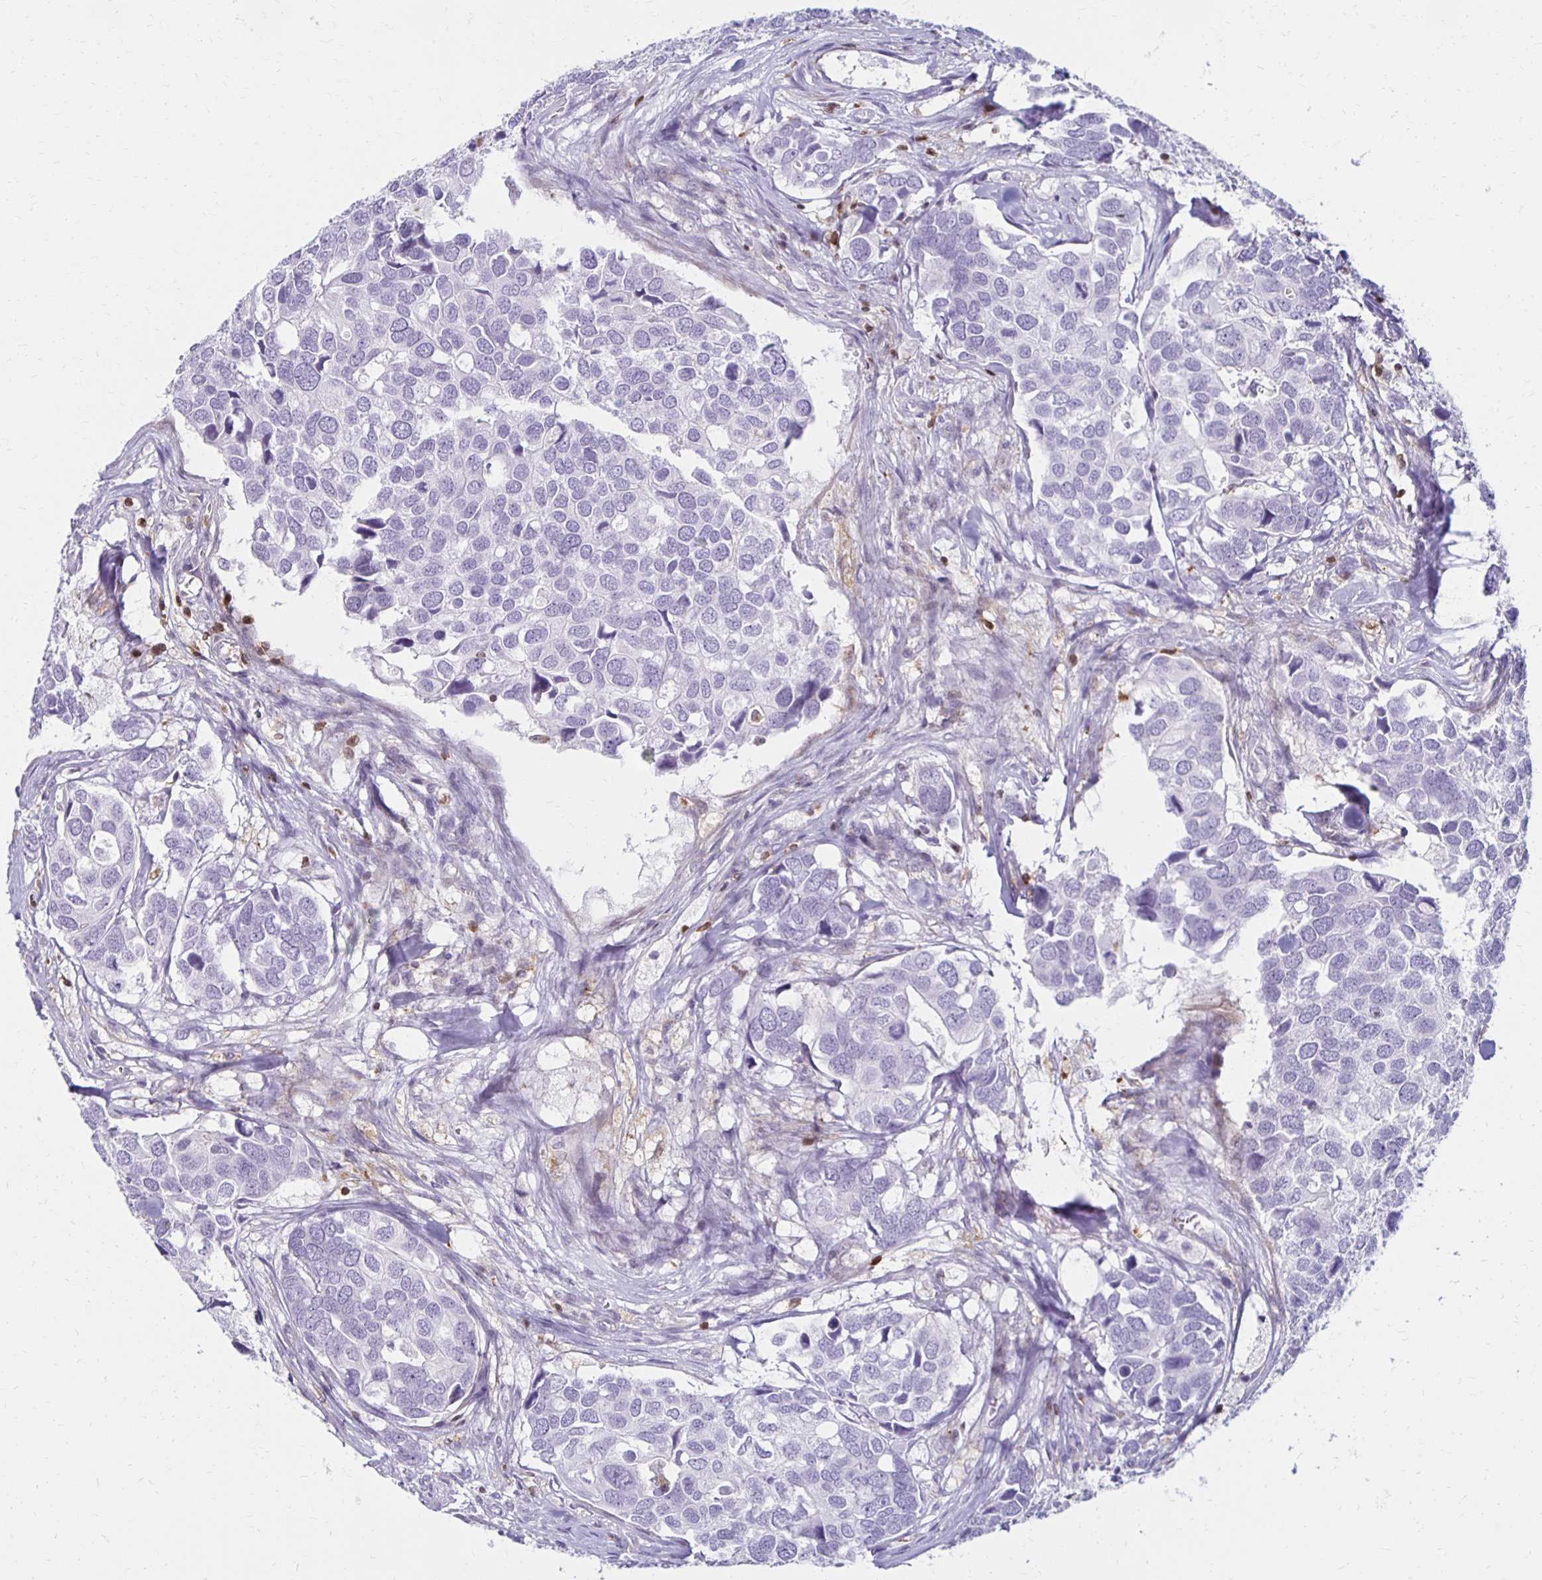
{"staining": {"intensity": "negative", "quantity": "none", "location": "none"}, "tissue": "breast cancer", "cell_type": "Tumor cells", "image_type": "cancer", "snomed": [{"axis": "morphology", "description": "Duct carcinoma"}, {"axis": "topography", "description": "Breast"}], "caption": "Photomicrograph shows no protein staining in tumor cells of breast cancer (invasive ductal carcinoma) tissue. (DAB (3,3'-diaminobenzidine) immunohistochemistry with hematoxylin counter stain).", "gene": "CCL21", "patient": {"sex": "female", "age": 83}}